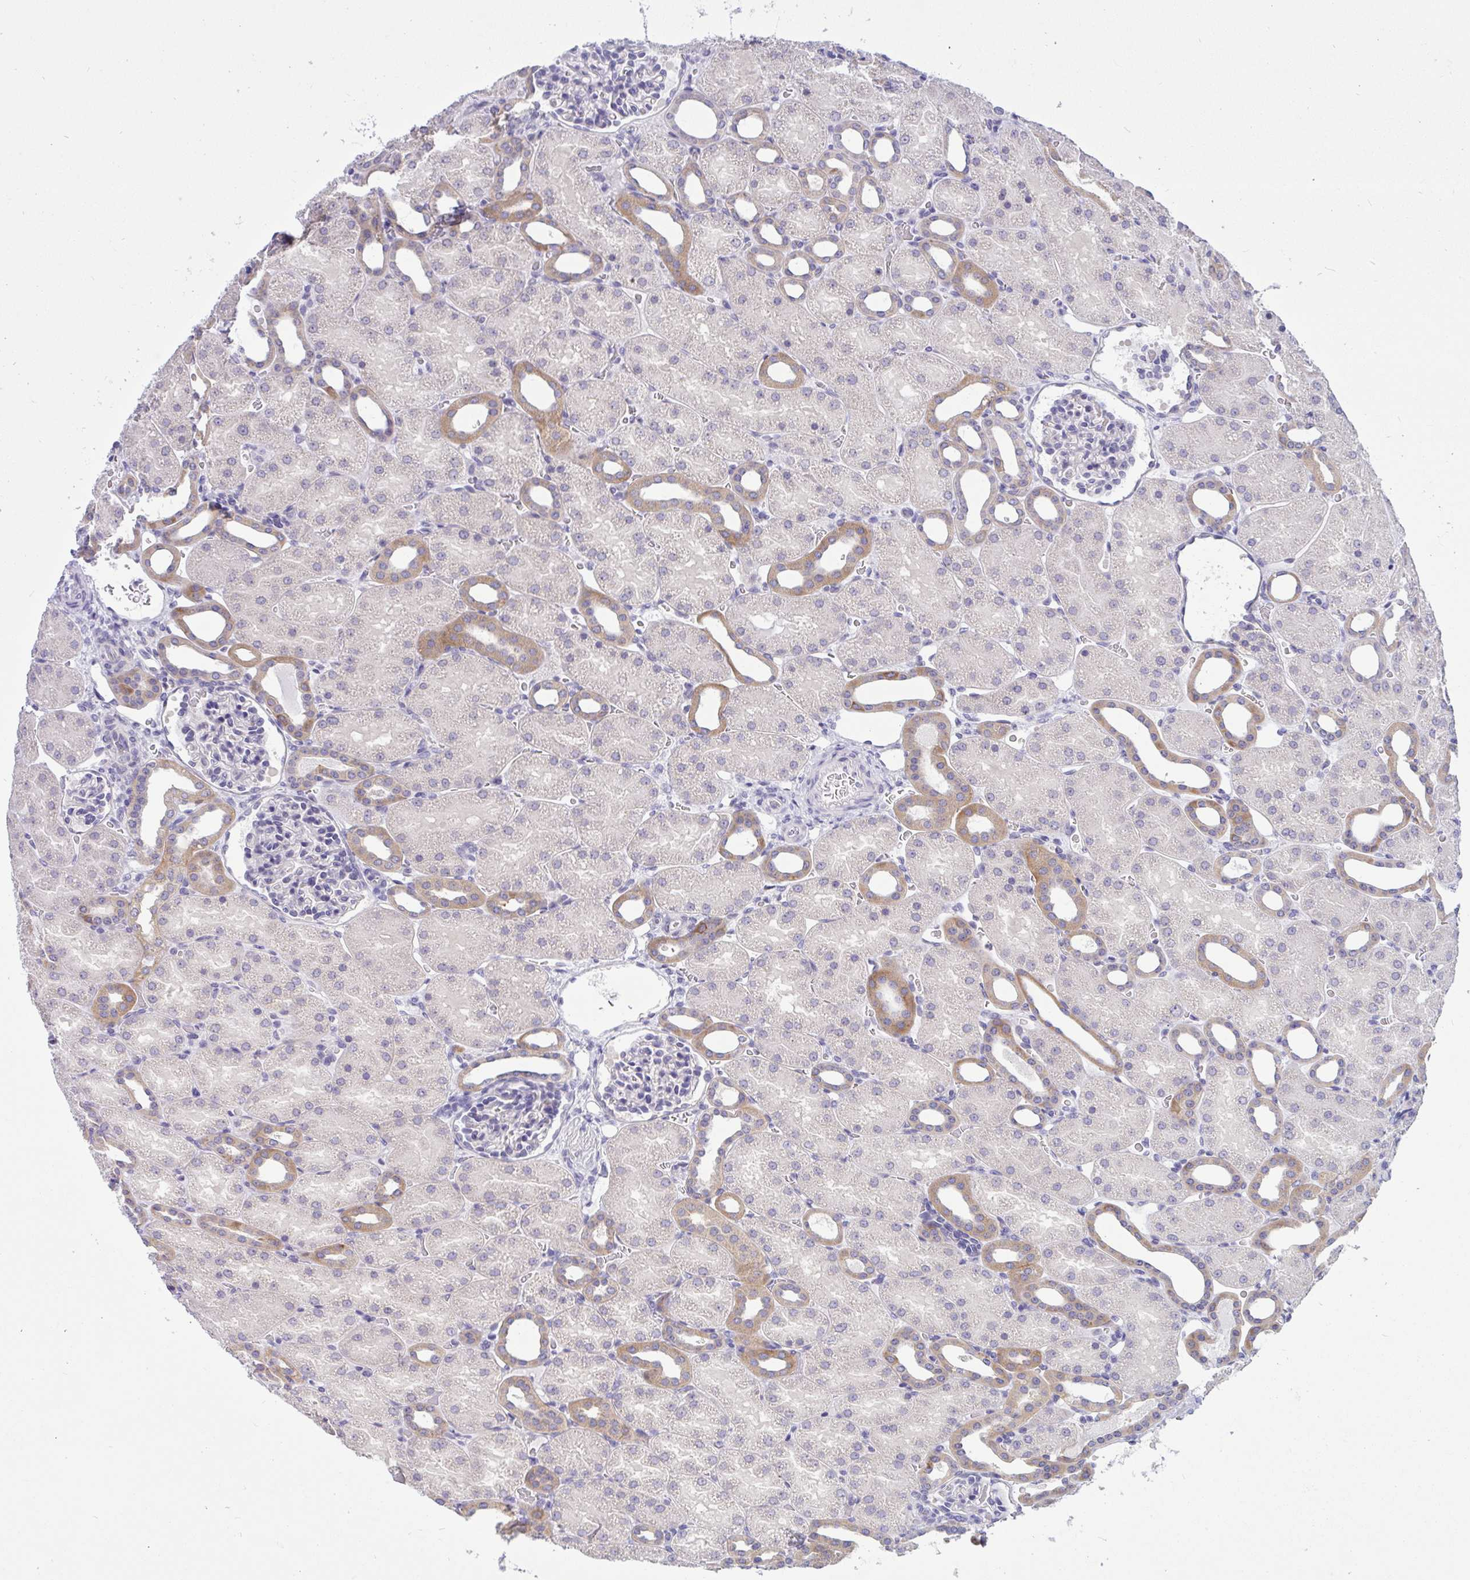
{"staining": {"intensity": "negative", "quantity": "none", "location": "none"}, "tissue": "kidney", "cell_type": "Cells in glomeruli", "image_type": "normal", "snomed": [{"axis": "morphology", "description": "Normal tissue, NOS"}, {"axis": "topography", "description": "Kidney"}], "caption": "Immunohistochemical staining of unremarkable human kidney exhibits no significant expression in cells in glomeruli.", "gene": "TMEM41A", "patient": {"sex": "male", "age": 2}}